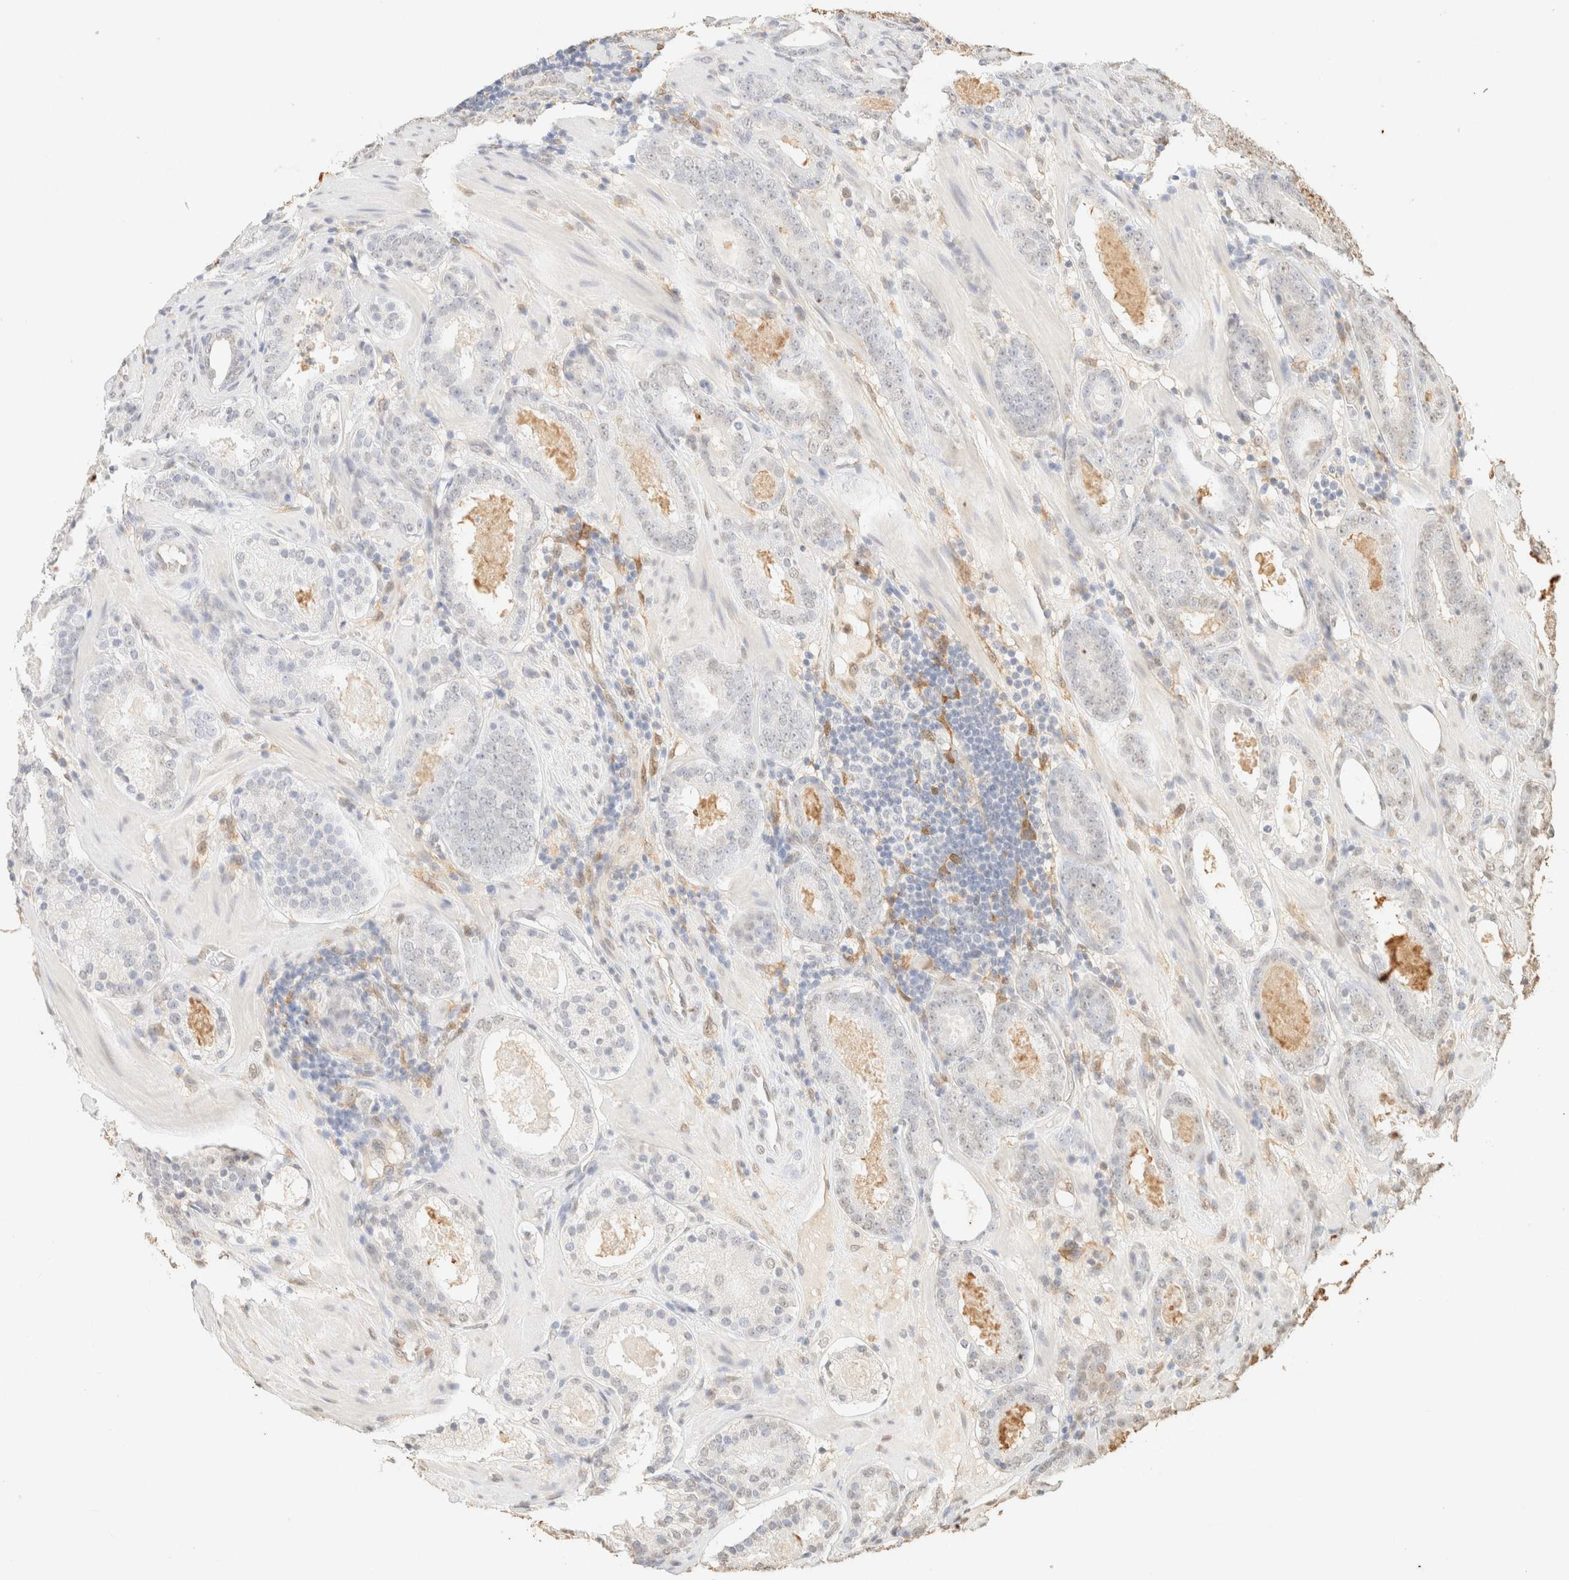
{"staining": {"intensity": "negative", "quantity": "none", "location": "none"}, "tissue": "prostate cancer", "cell_type": "Tumor cells", "image_type": "cancer", "snomed": [{"axis": "morphology", "description": "Adenocarcinoma, Low grade"}, {"axis": "topography", "description": "Prostate"}], "caption": "Immunohistochemistry (IHC) of prostate low-grade adenocarcinoma reveals no staining in tumor cells.", "gene": "S100A13", "patient": {"sex": "male", "age": 69}}